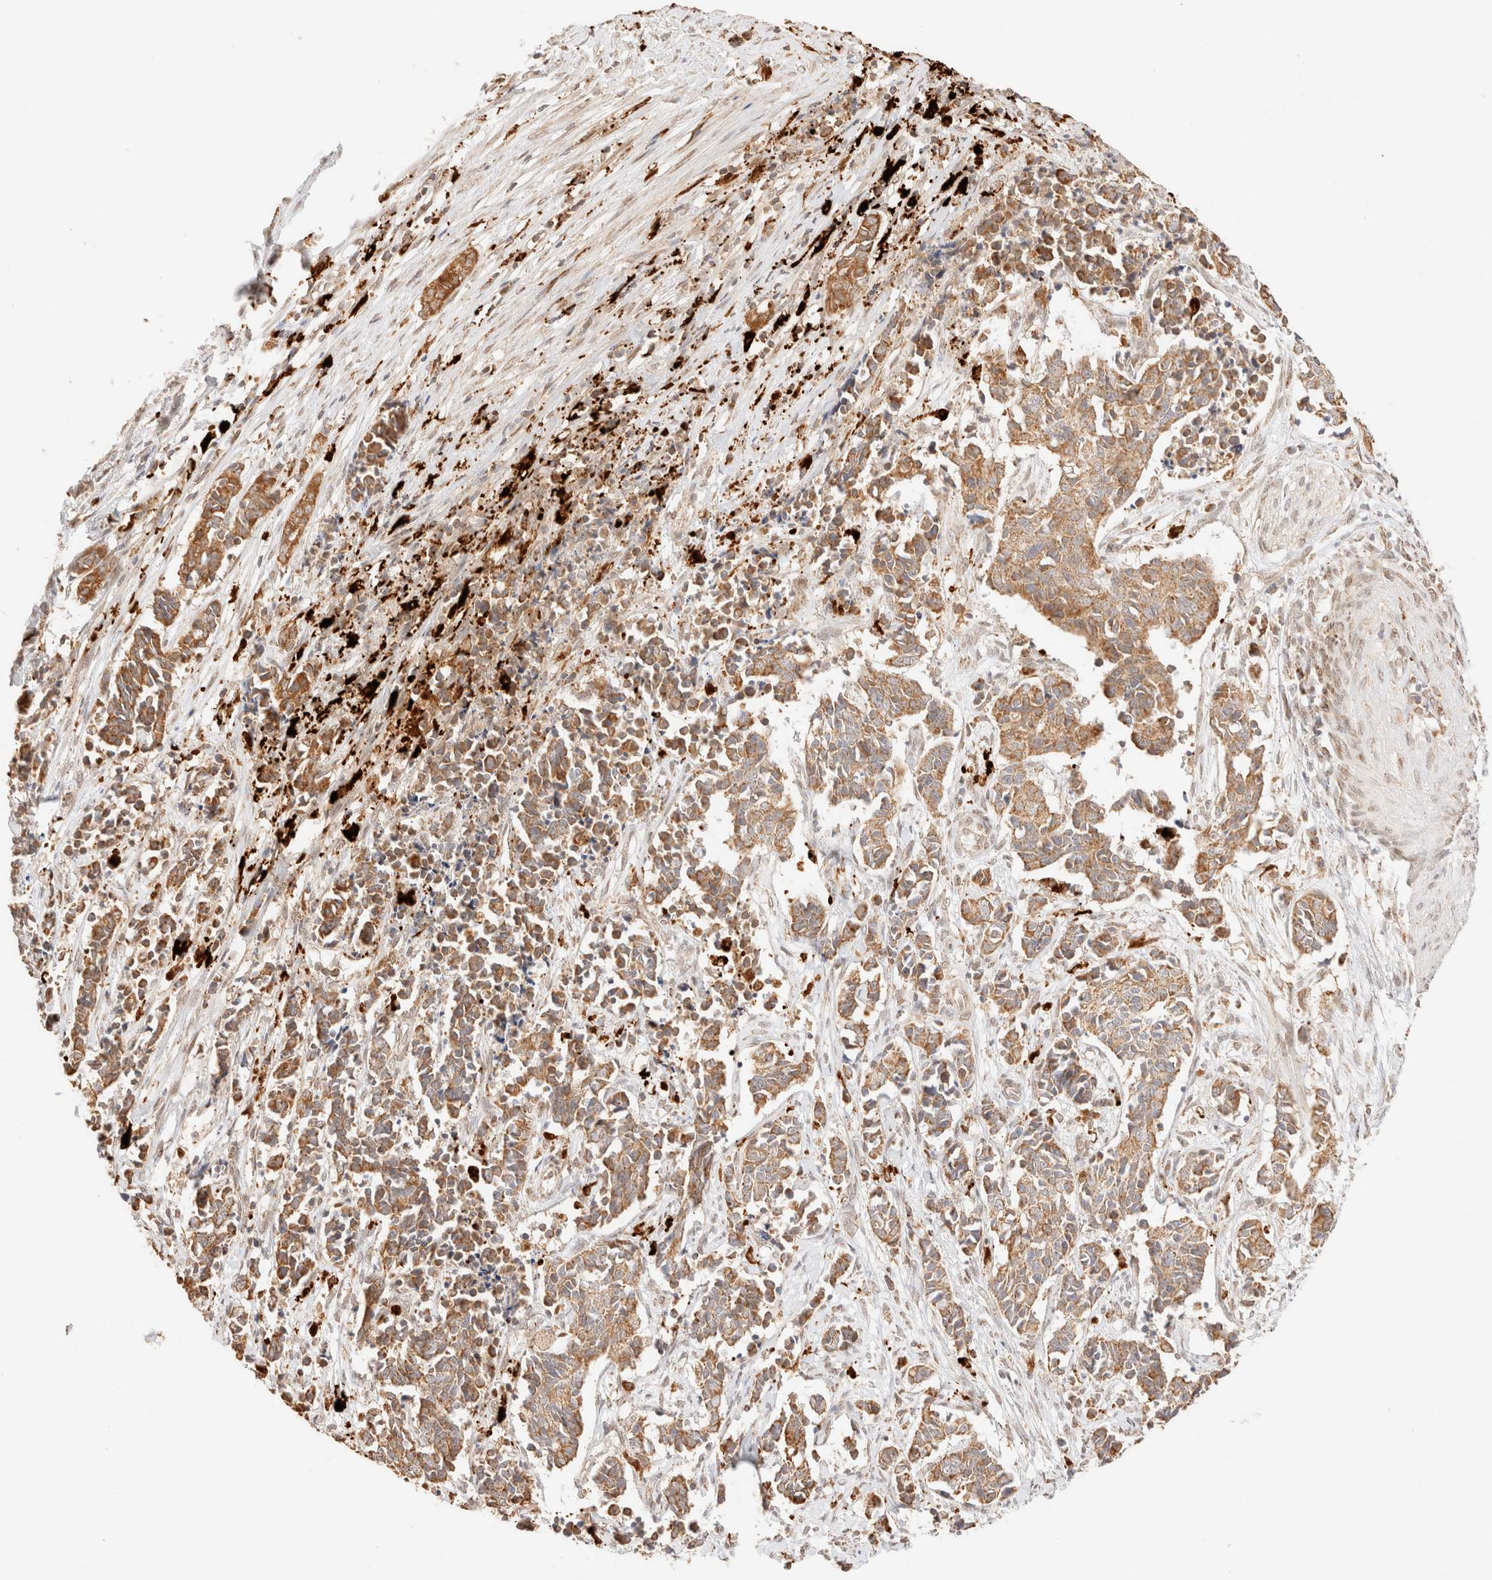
{"staining": {"intensity": "moderate", "quantity": ">75%", "location": "cytoplasmic/membranous"}, "tissue": "cervical cancer", "cell_type": "Tumor cells", "image_type": "cancer", "snomed": [{"axis": "morphology", "description": "Normal tissue, NOS"}, {"axis": "morphology", "description": "Squamous cell carcinoma, NOS"}, {"axis": "topography", "description": "Cervix"}], "caption": "Brown immunohistochemical staining in cervical squamous cell carcinoma exhibits moderate cytoplasmic/membranous positivity in approximately >75% of tumor cells. The protein of interest is stained brown, and the nuclei are stained in blue (DAB IHC with brightfield microscopy, high magnification).", "gene": "TACO1", "patient": {"sex": "female", "age": 35}}